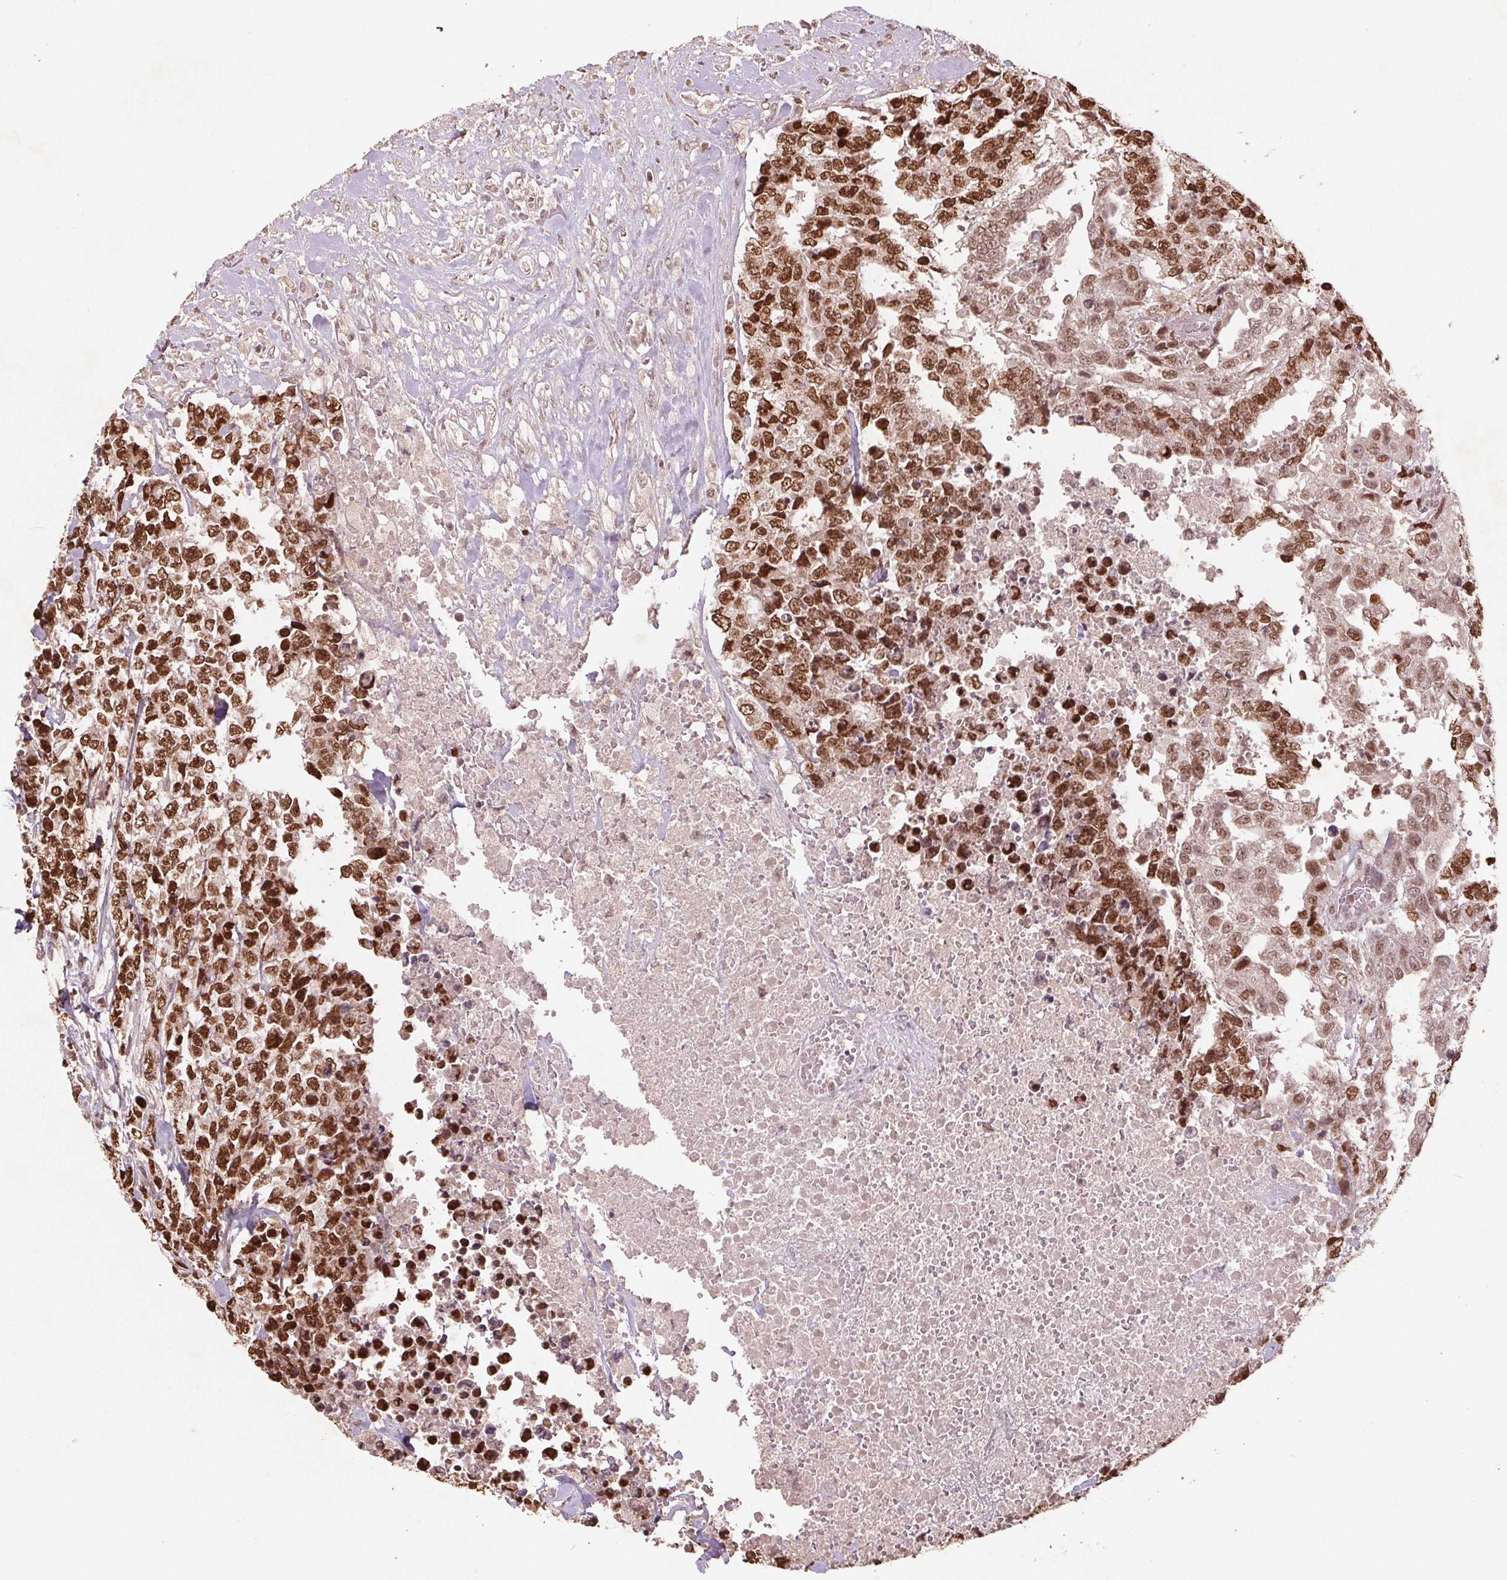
{"staining": {"intensity": "strong", "quantity": ">75%", "location": "nuclear"}, "tissue": "testis cancer", "cell_type": "Tumor cells", "image_type": "cancer", "snomed": [{"axis": "morphology", "description": "Carcinoma, Embryonal, NOS"}, {"axis": "topography", "description": "Testis"}], "caption": "IHC image of neoplastic tissue: human testis cancer (embryonal carcinoma) stained using immunohistochemistry (IHC) exhibits high levels of strong protein expression localized specifically in the nuclear of tumor cells, appearing as a nuclear brown color.", "gene": "DNMT3B", "patient": {"sex": "male", "age": 24}}